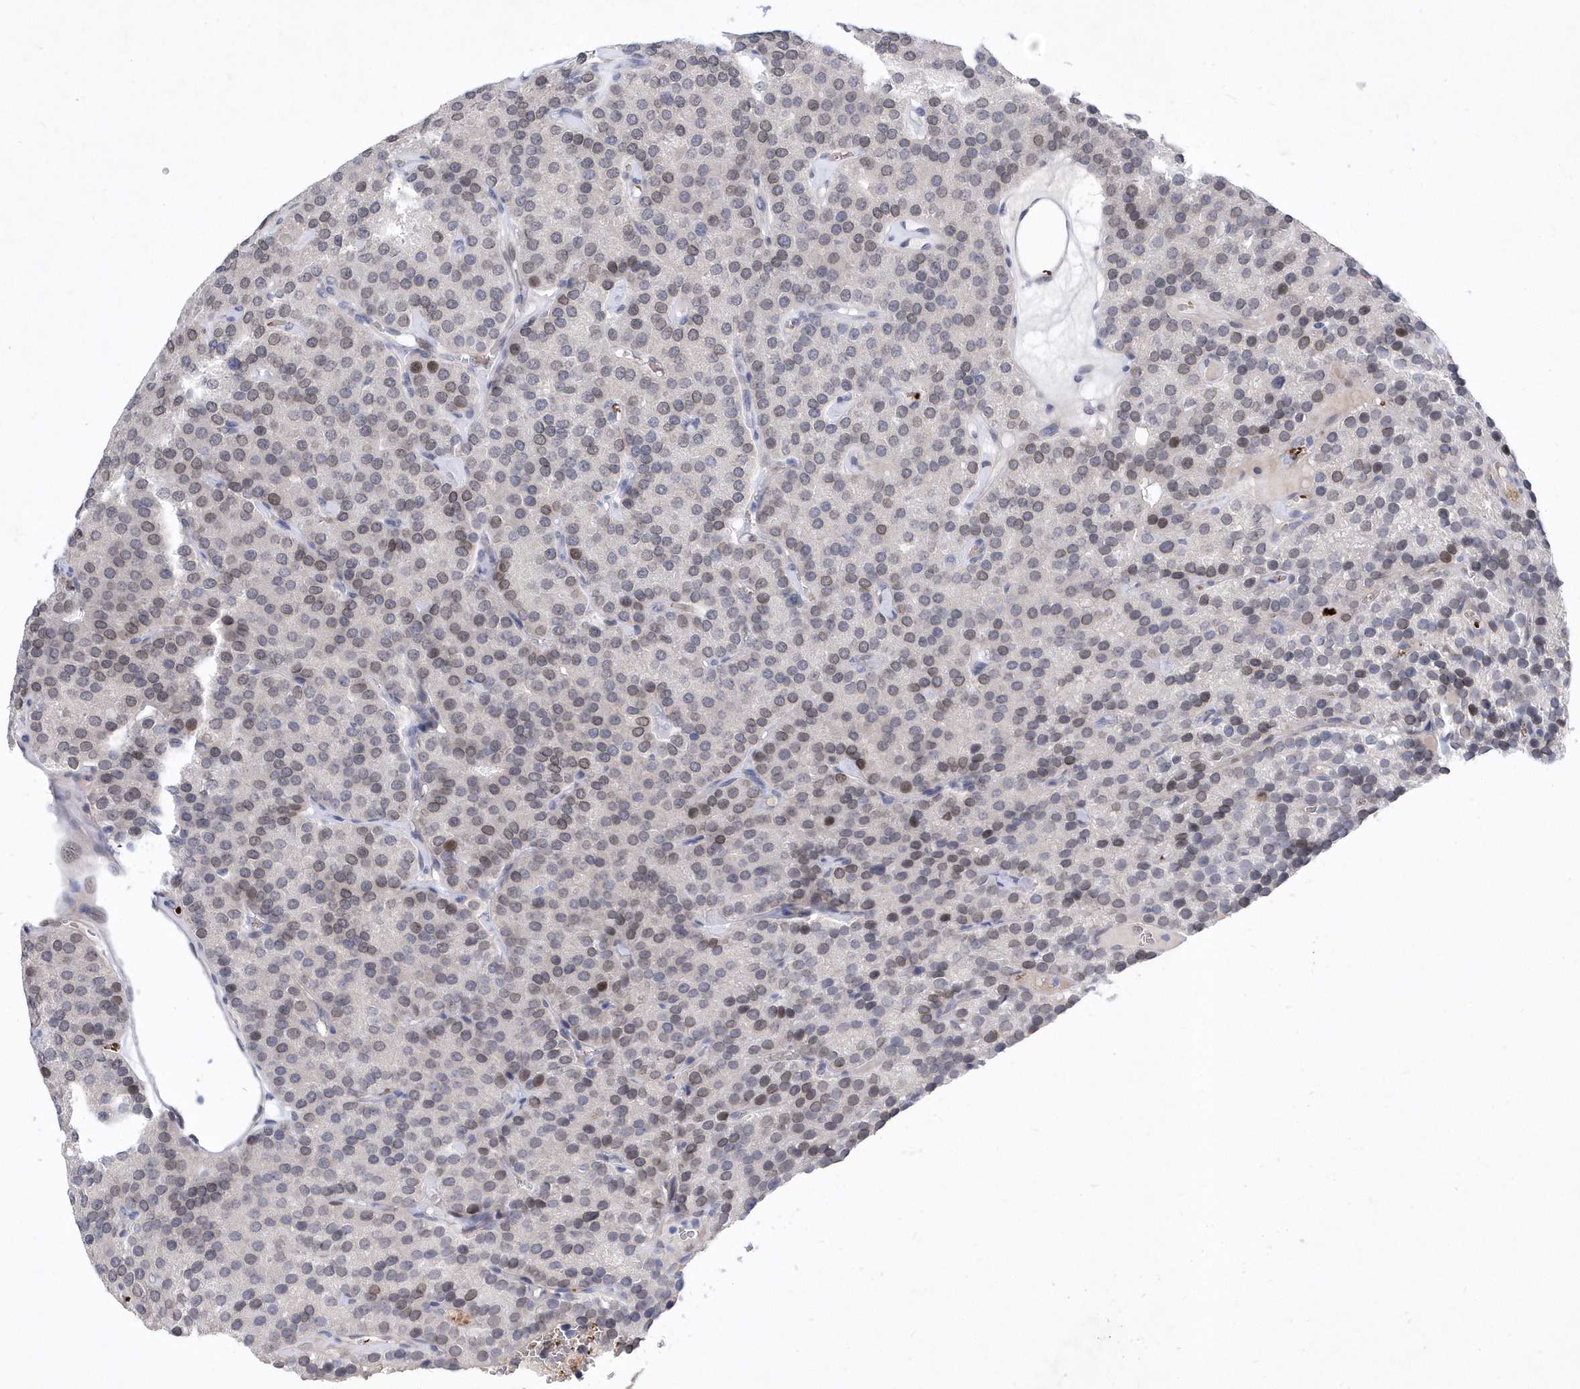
{"staining": {"intensity": "moderate", "quantity": "25%-75%", "location": "nuclear"}, "tissue": "parathyroid gland", "cell_type": "Glandular cells", "image_type": "normal", "snomed": [{"axis": "morphology", "description": "Normal tissue, NOS"}, {"axis": "morphology", "description": "Adenoma, NOS"}, {"axis": "topography", "description": "Parathyroid gland"}], "caption": "This image reveals immunohistochemistry staining of normal parathyroid gland, with medium moderate nuclear staining in about 25%-75% of glandular cells.", "gene": "ZNF875", "patient": {"sex": "female", "age": 86}}